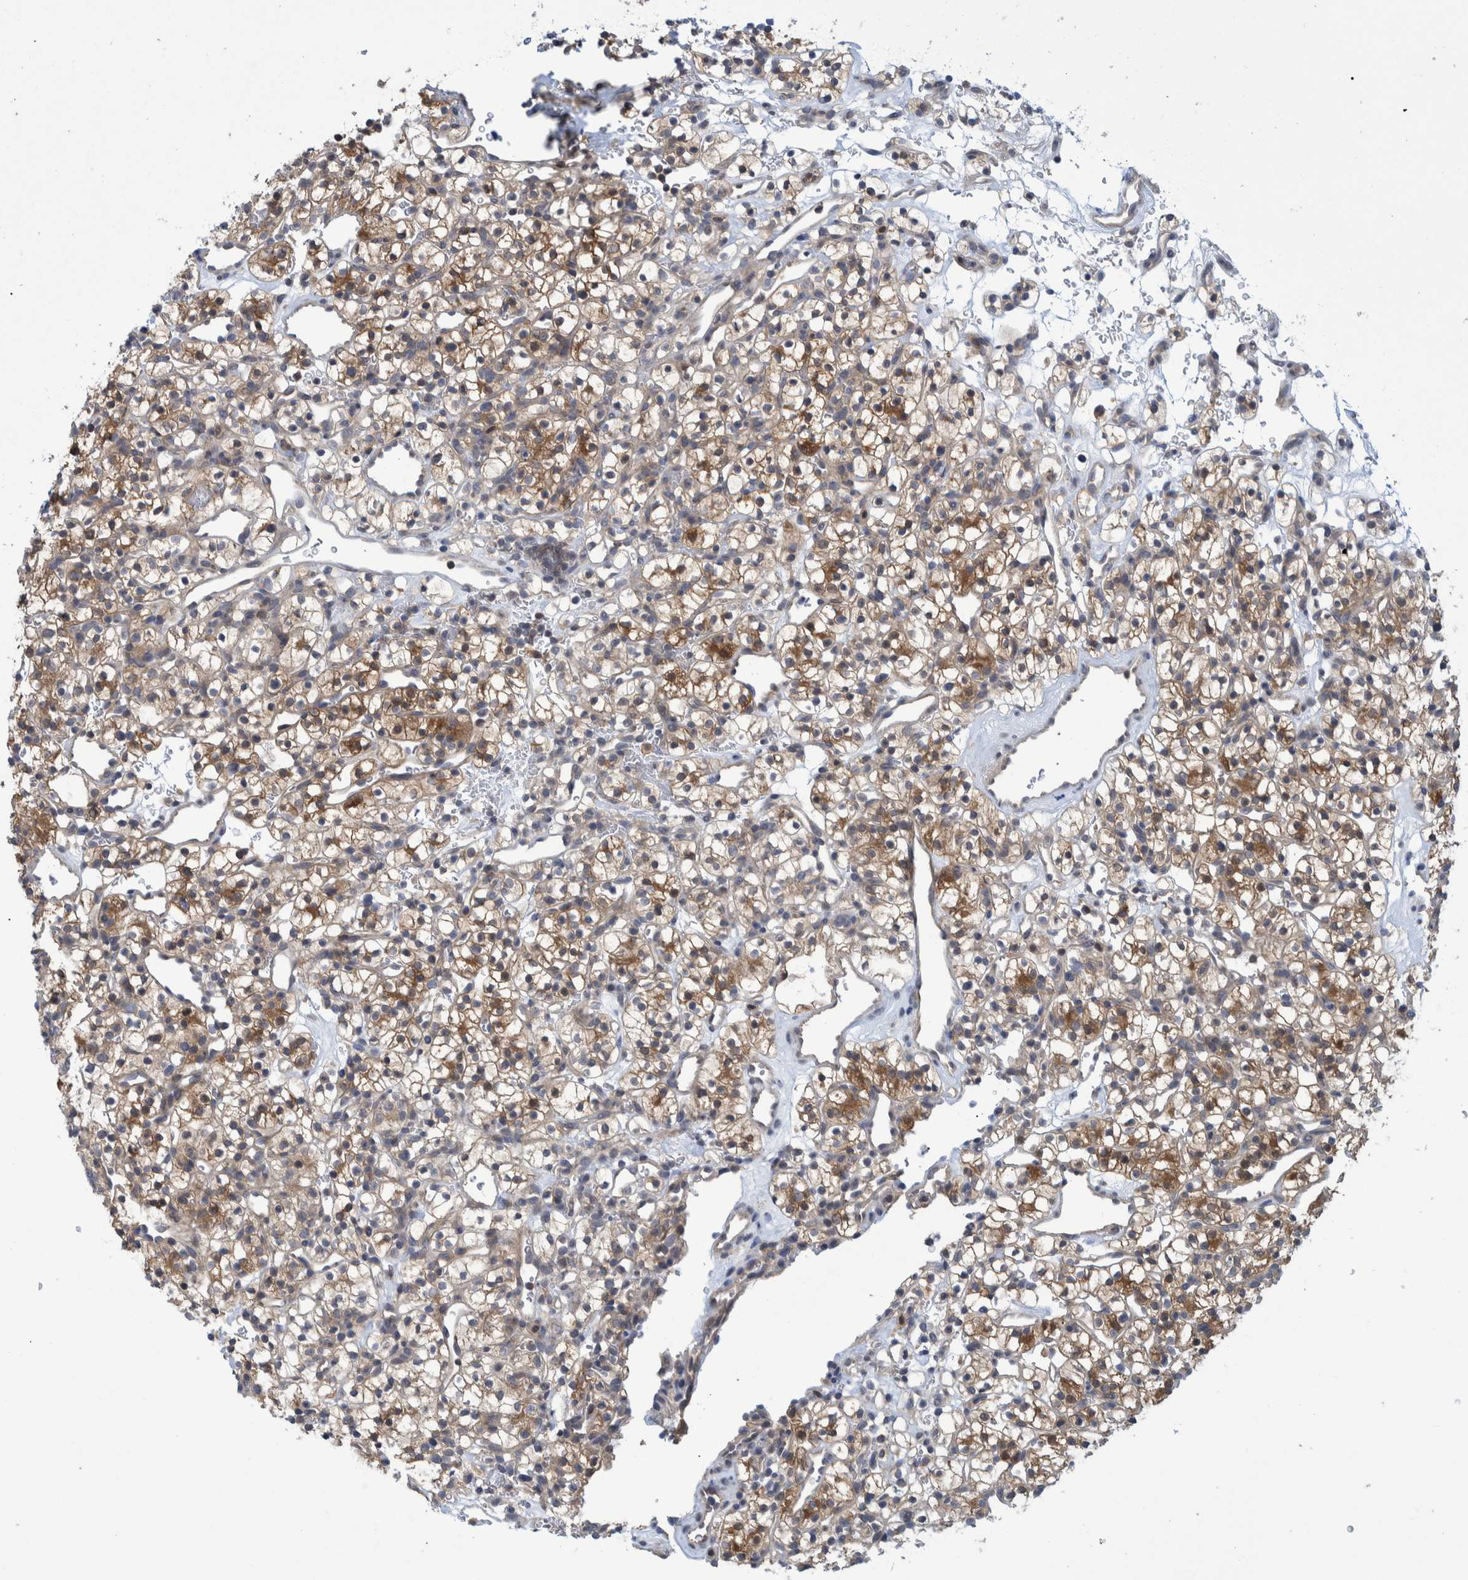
{"staining": {"intensity": "moderate", "quantity": ">75%", "location": "cytoplasmic/membranous"}, "tissue": "renal cancer", "cell_type": "Tumor cells", "image_type": "cancer", "snomed": [{"axis": "morphology", "description": "Adenocarcinoma, NOS"}, {"axis": "topography", "description": "Kidney"}], "caption": "High-power microscopy captured an immunohistochemistry photomicrograph of renal adenocarcinoma, revealing moderate cytoplasmic/membranous positivity in approximately >75% of tumor cells. The staining was performed using DAB to visualize the protein expression in brown, while the nuclei were stained in blue with hematoxylin (Magnification: 20x).", "gene": "PCYT2", "patient": {"sex": "female", "age": 57}}